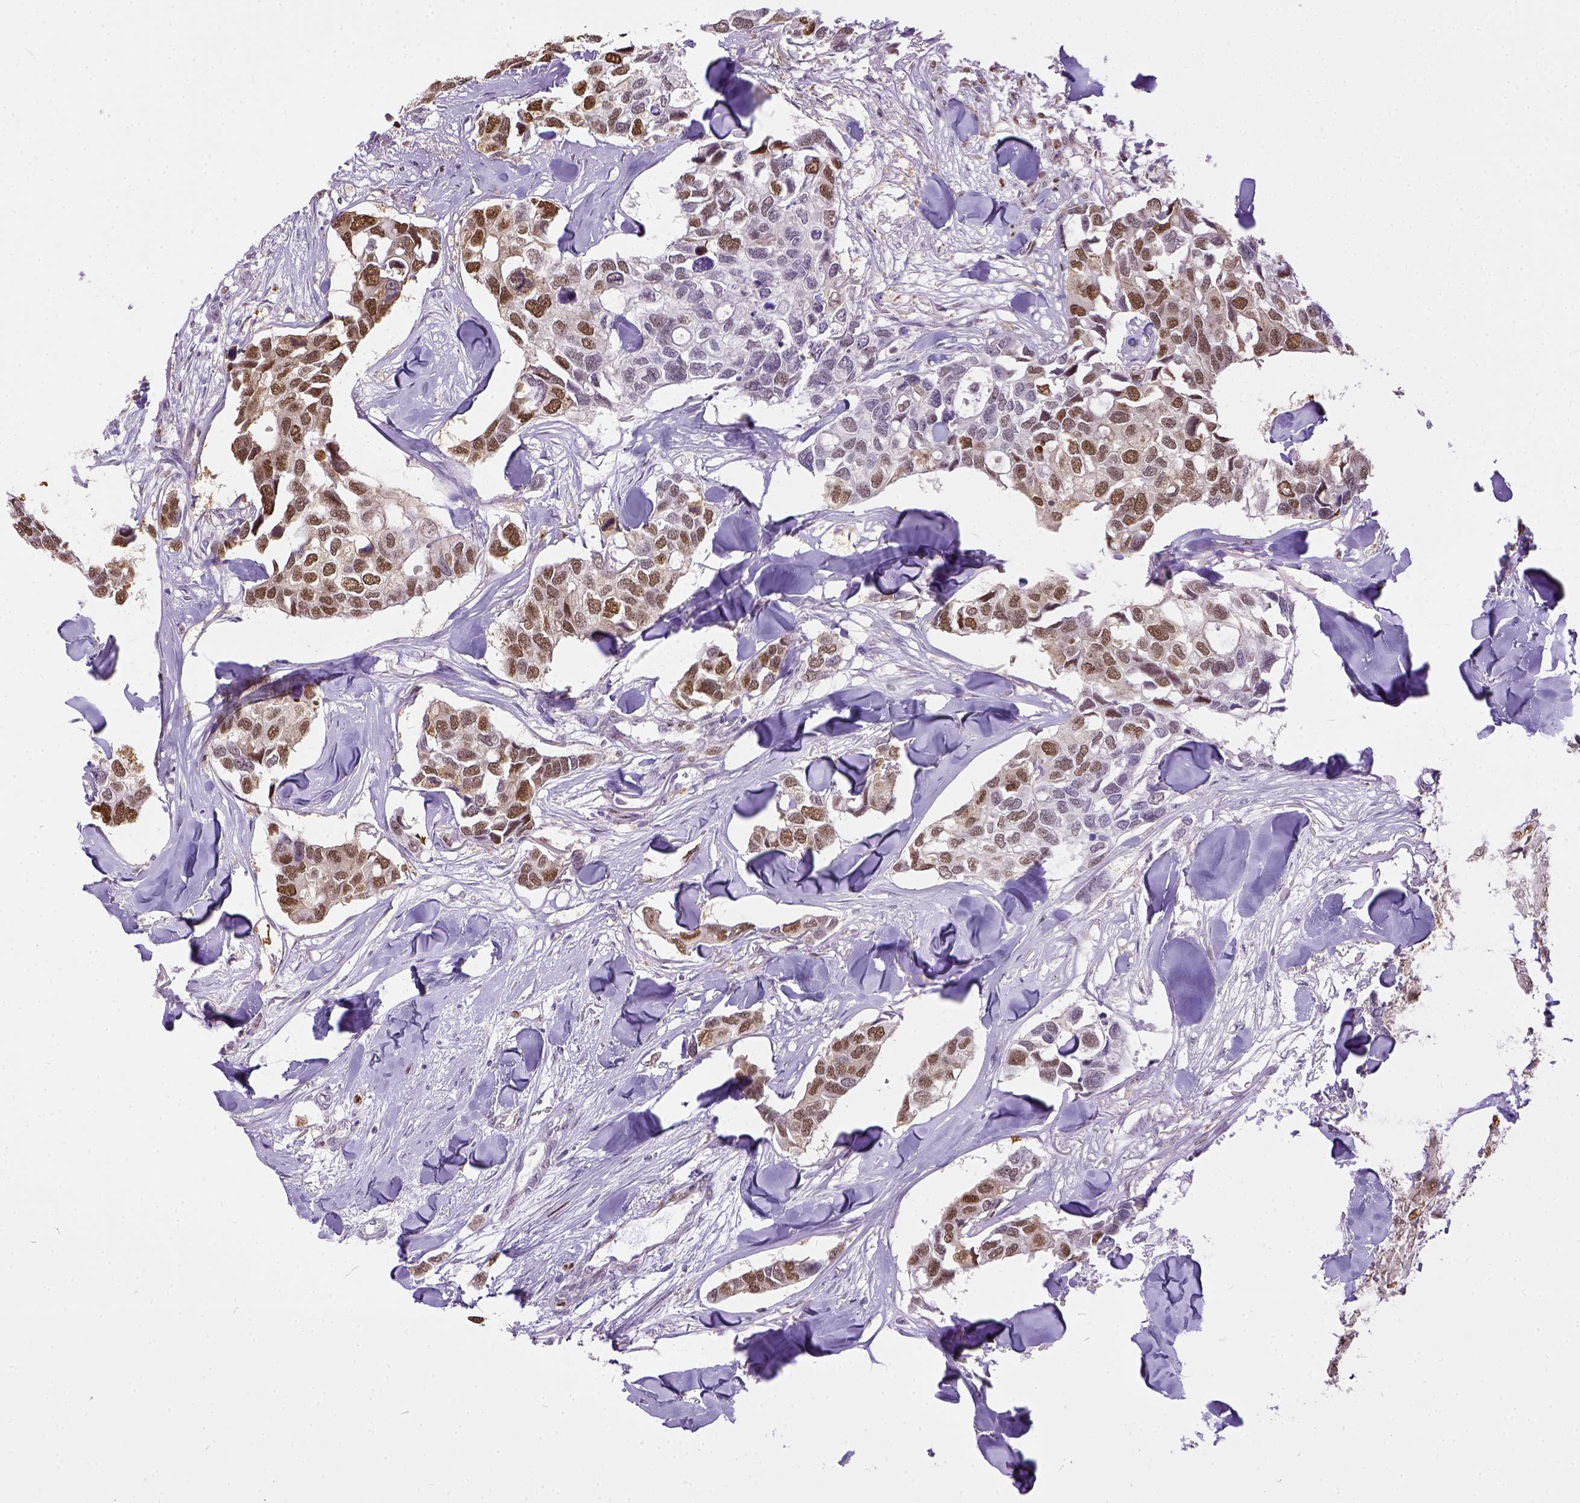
{"staining": {"intensity": "moderate", "quantity": ">75%", "location": "nuclear"}, "tissue": "breast cancer", "cell_type": "Tumor cells", "image_type": "cancer", "snomed": [{"axis": "morphology", "description": "Duct carcinoma"}, {"axis": "topography", "description": "Breast"}], "caption": "Brown immunohistochemical staining in breast cancer (invasive ductal carcinoma) exhibits moderate nuclear staining in about >75% of tumor cells.", "gene": "ERCC1", "patient": {"sex": "female", "age": 83}}